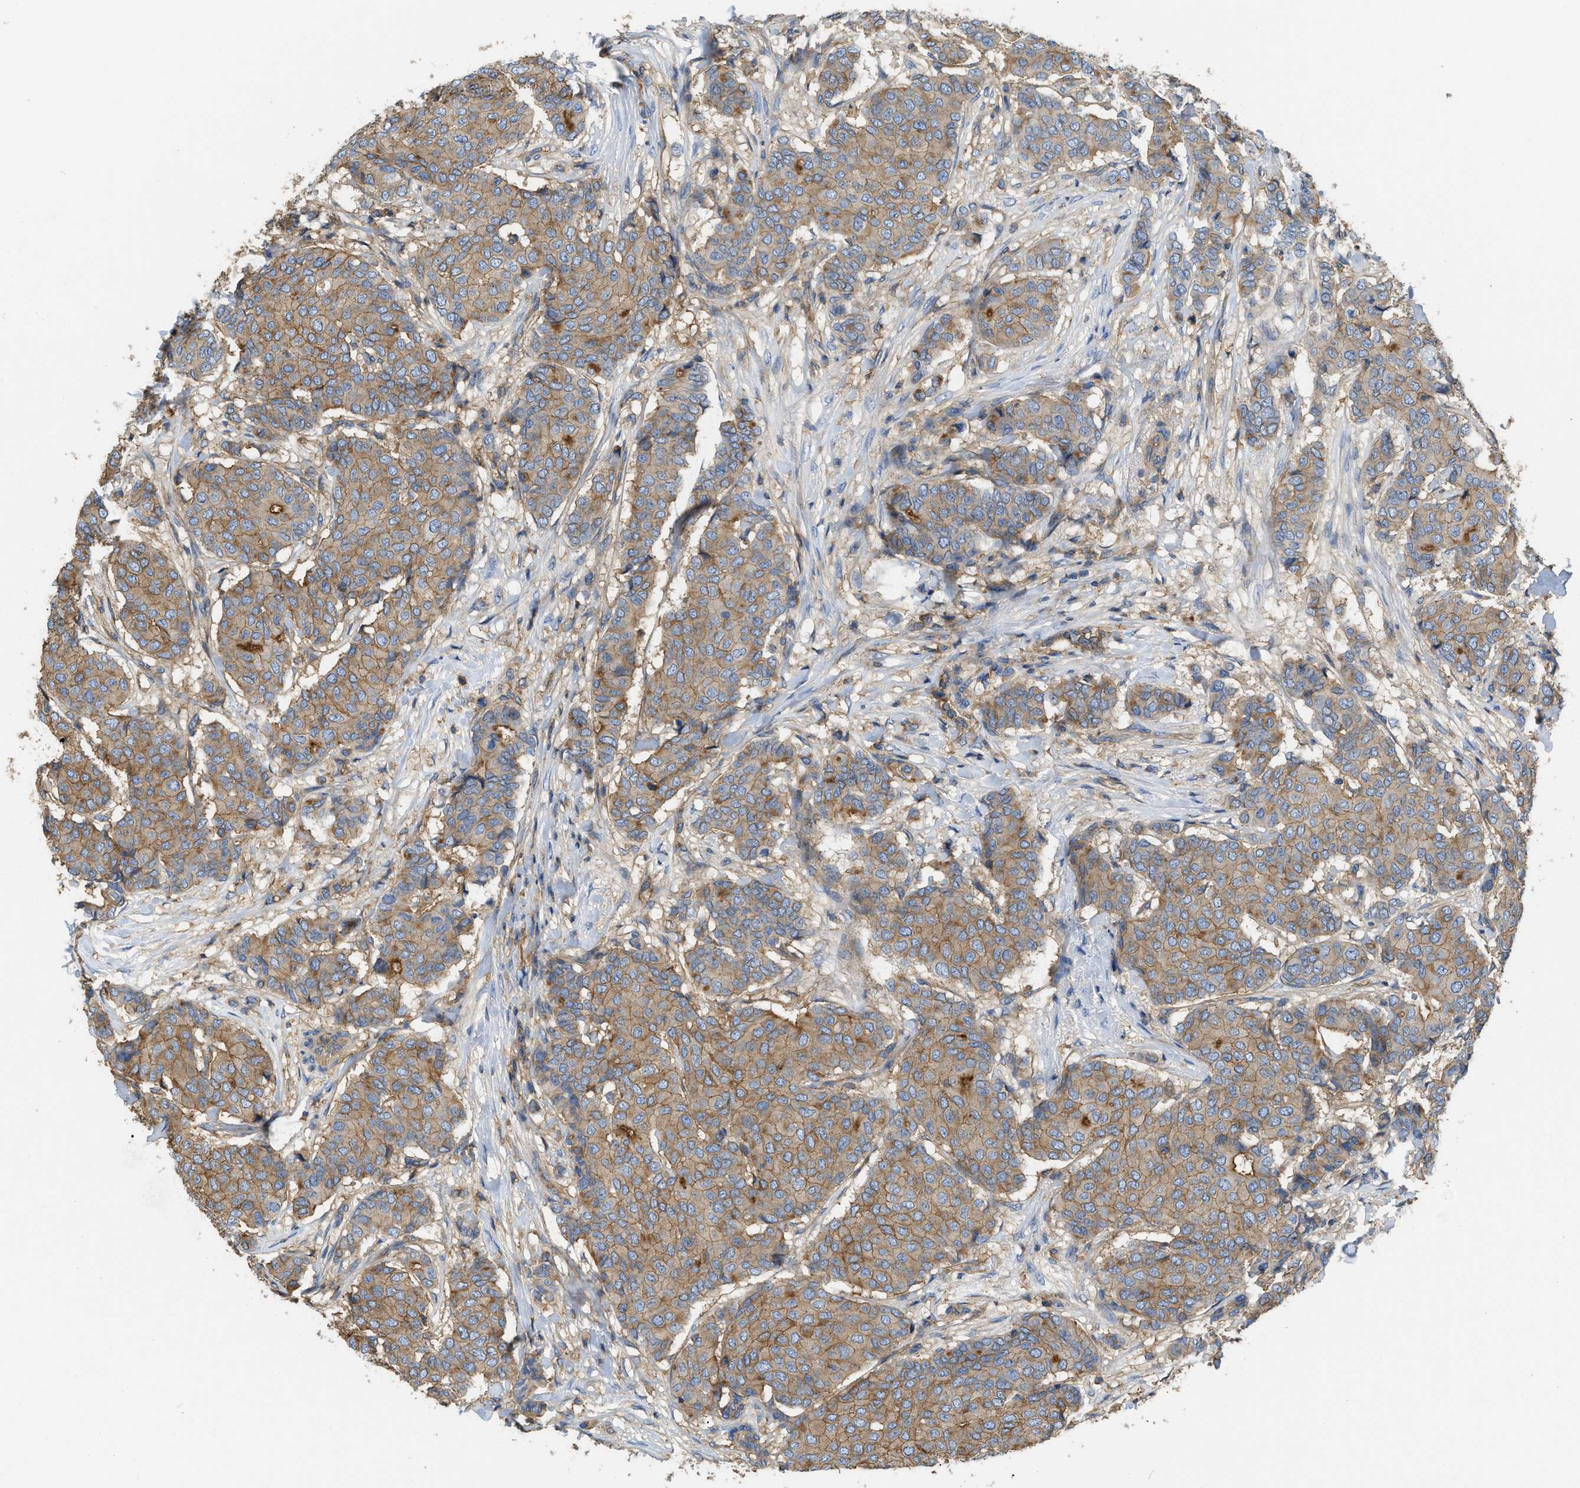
{"staining": {"intensity": "moderate", "quantity": ">75%", "location": "cytoplasmic/membranous"}, "tissue": "breast cancer", "cell_type": "Tumor cells", "image_type": "cancer", "snomed": [{"axis": "morphology", "description": "Duct carcinoma"}, {"axis": "topography", "description": "Breast"}], "caption": "Tumor cells demonstrate moderate cytoplasmic/membranous expression in approximately >75% of cells in breast cancer (intraductal carcinoma). (brown staining indicates protein expression, while blue staining denotes nuclei).", "gene": "GNB4", "patient": {"sex": "female", "age": 75}}